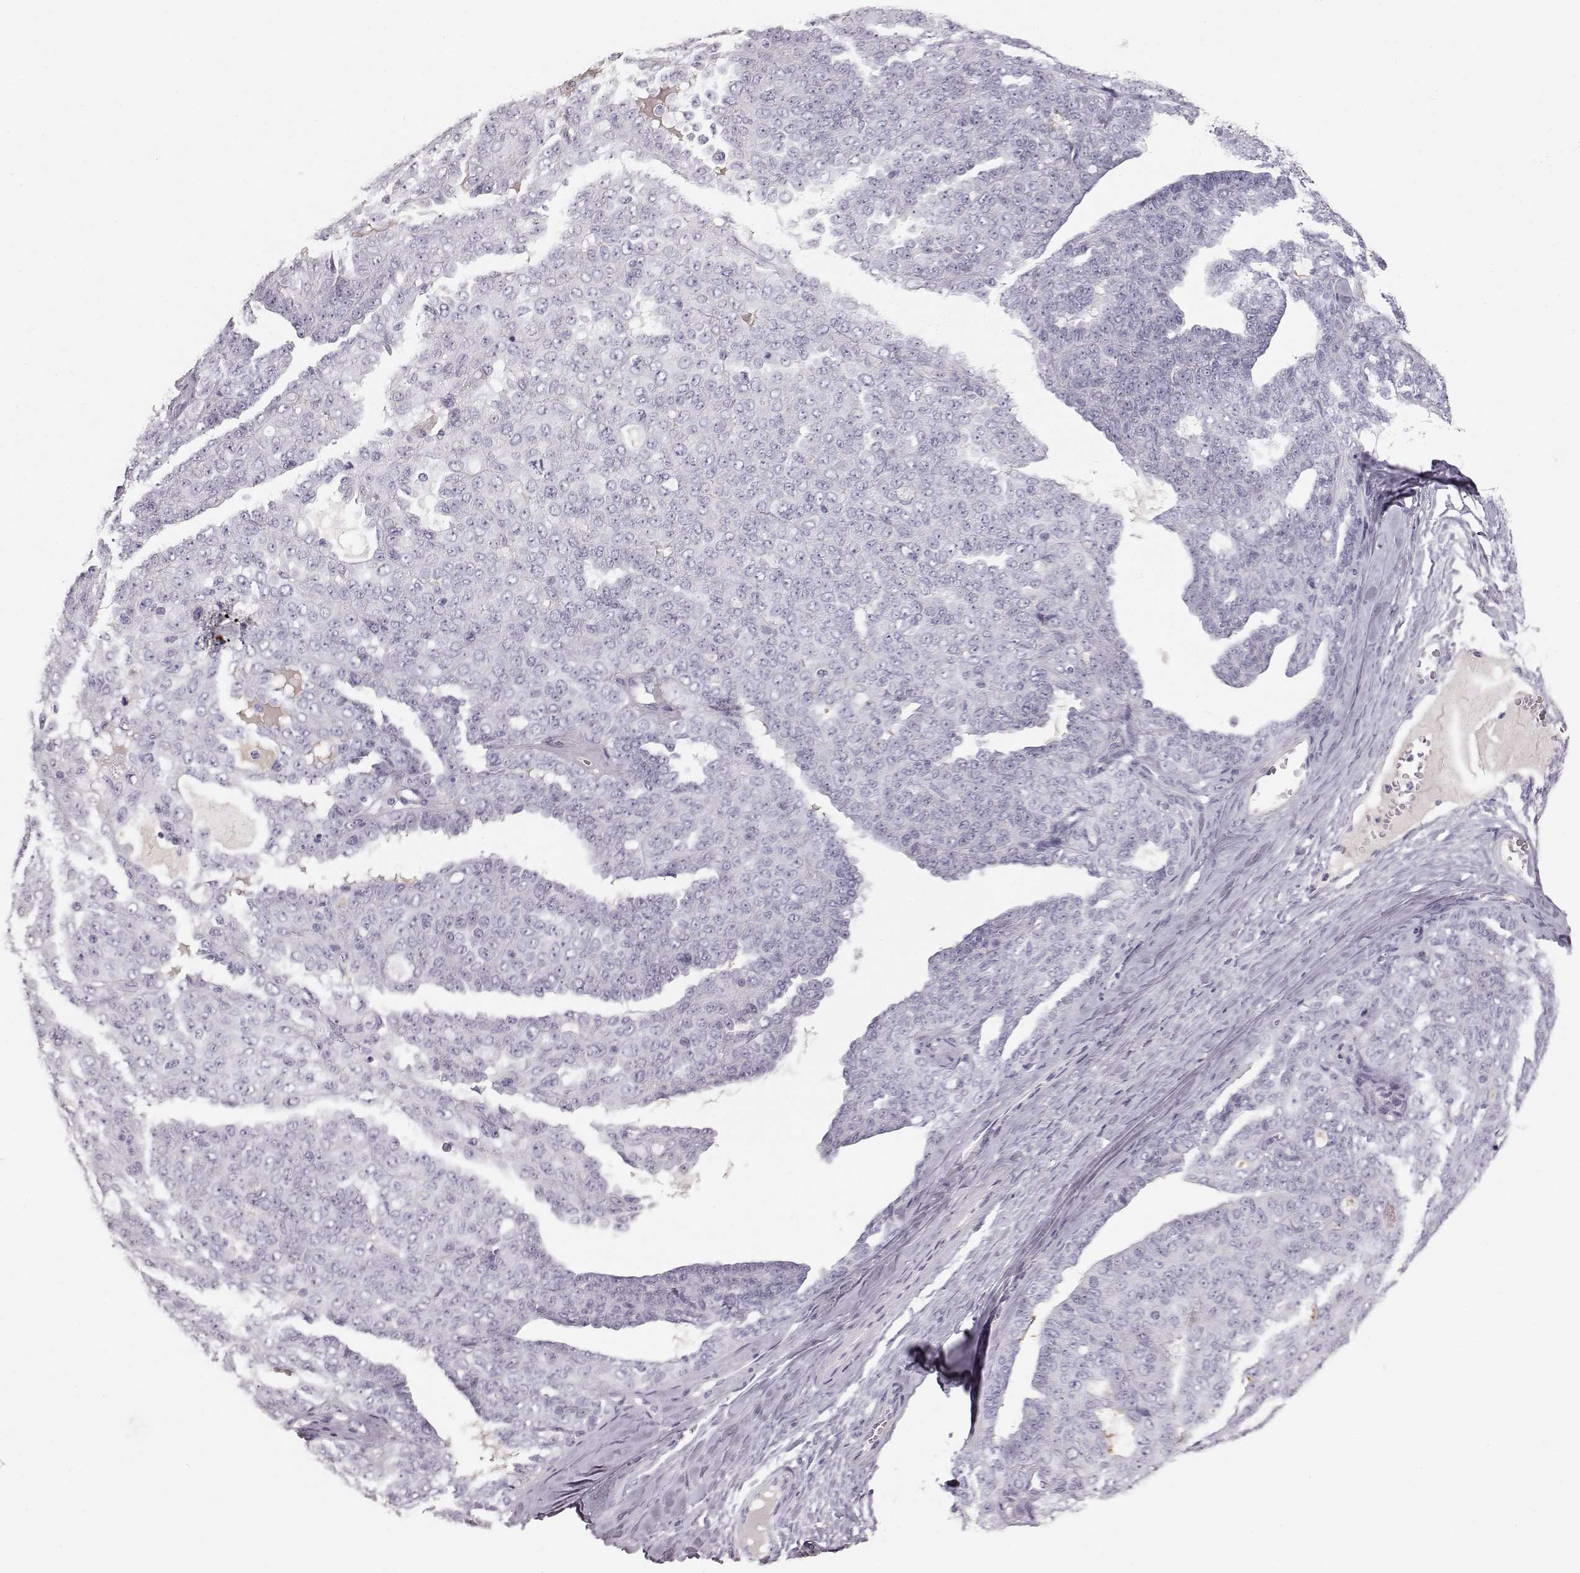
{"staining": {"intensity": "negative", "quantity": "none", "location": "none"}, "tissue": "ovarian cancer", "cell_type": "Tumor cells", "image_type": "cancer", "snomed": [{"axis": "morphology", "description": "Cystadenocarcinoma, serous, NOS"}, {"axis": "topography", "description": "Ovary"}], "caption": "Immunohistochemical staining of serous cystadenocarcinoma (ovarian) demonstrates no significant expression in tumor cells.", "gene": "KRTAP16-1", "patient": {"sex": "female", "age": 71}}